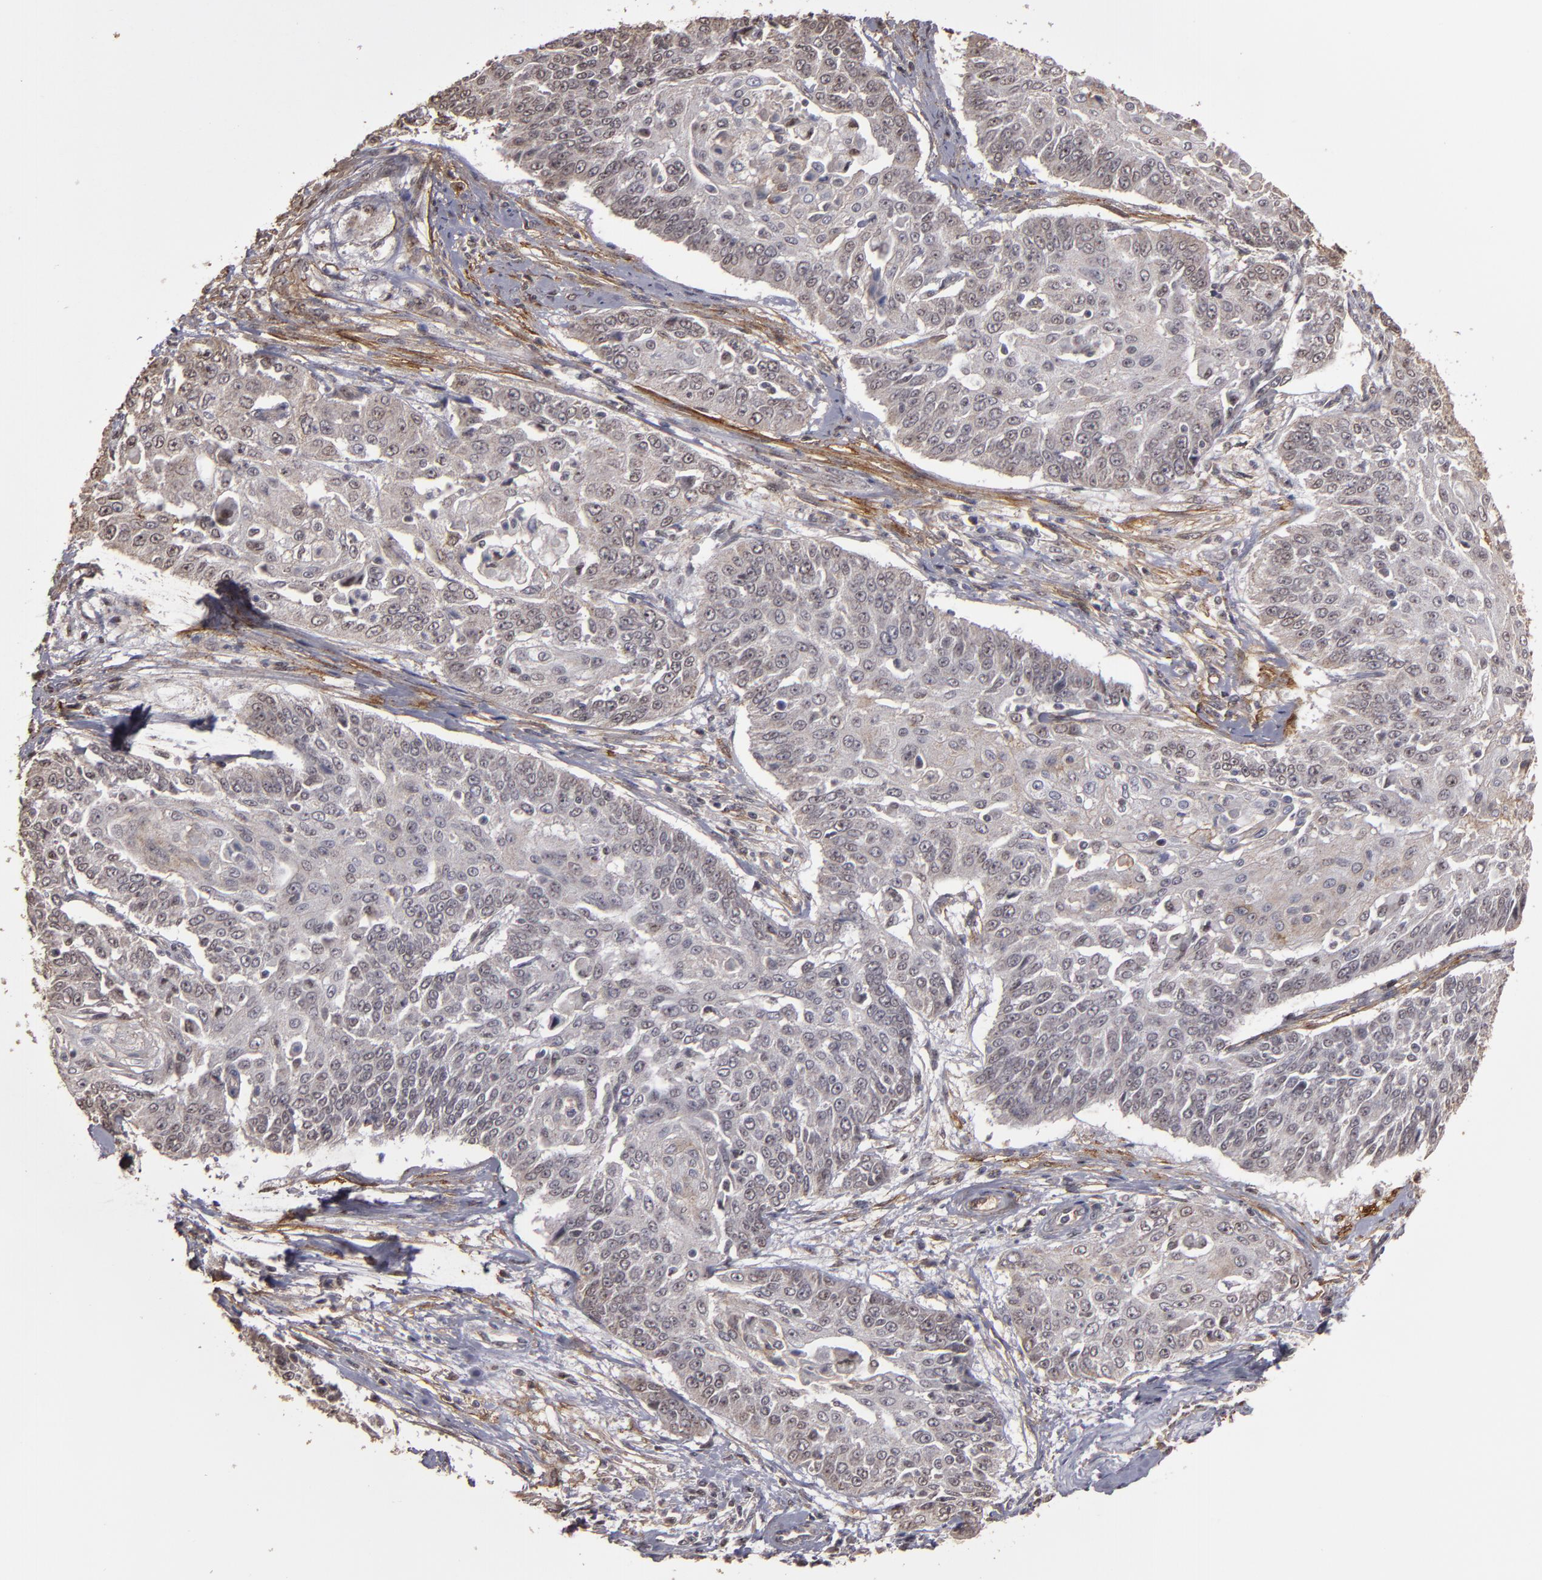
{"staining": {"intensity": "weak", "quantity": "<25%", "location": "cytoplasmic/membranous"}, "tissue": "cervical cancer", "cell_type": "Tumor cells", "image_type": "cancer", "snomed": [{"axis": "morphology", "description": "Squamous cell carcinoma, NOS"}, {"axis": "topography", "description": "Cervix"}], "caption": "Immunohistochemistry photomicrograph of neoplastic tissue: cervical cancer (squamous cell carcinoma) stained with DAB displays no significant protein expression in tumor cells.", "gene": "CD55", "patient": {"sex": "female", "age": 64}}